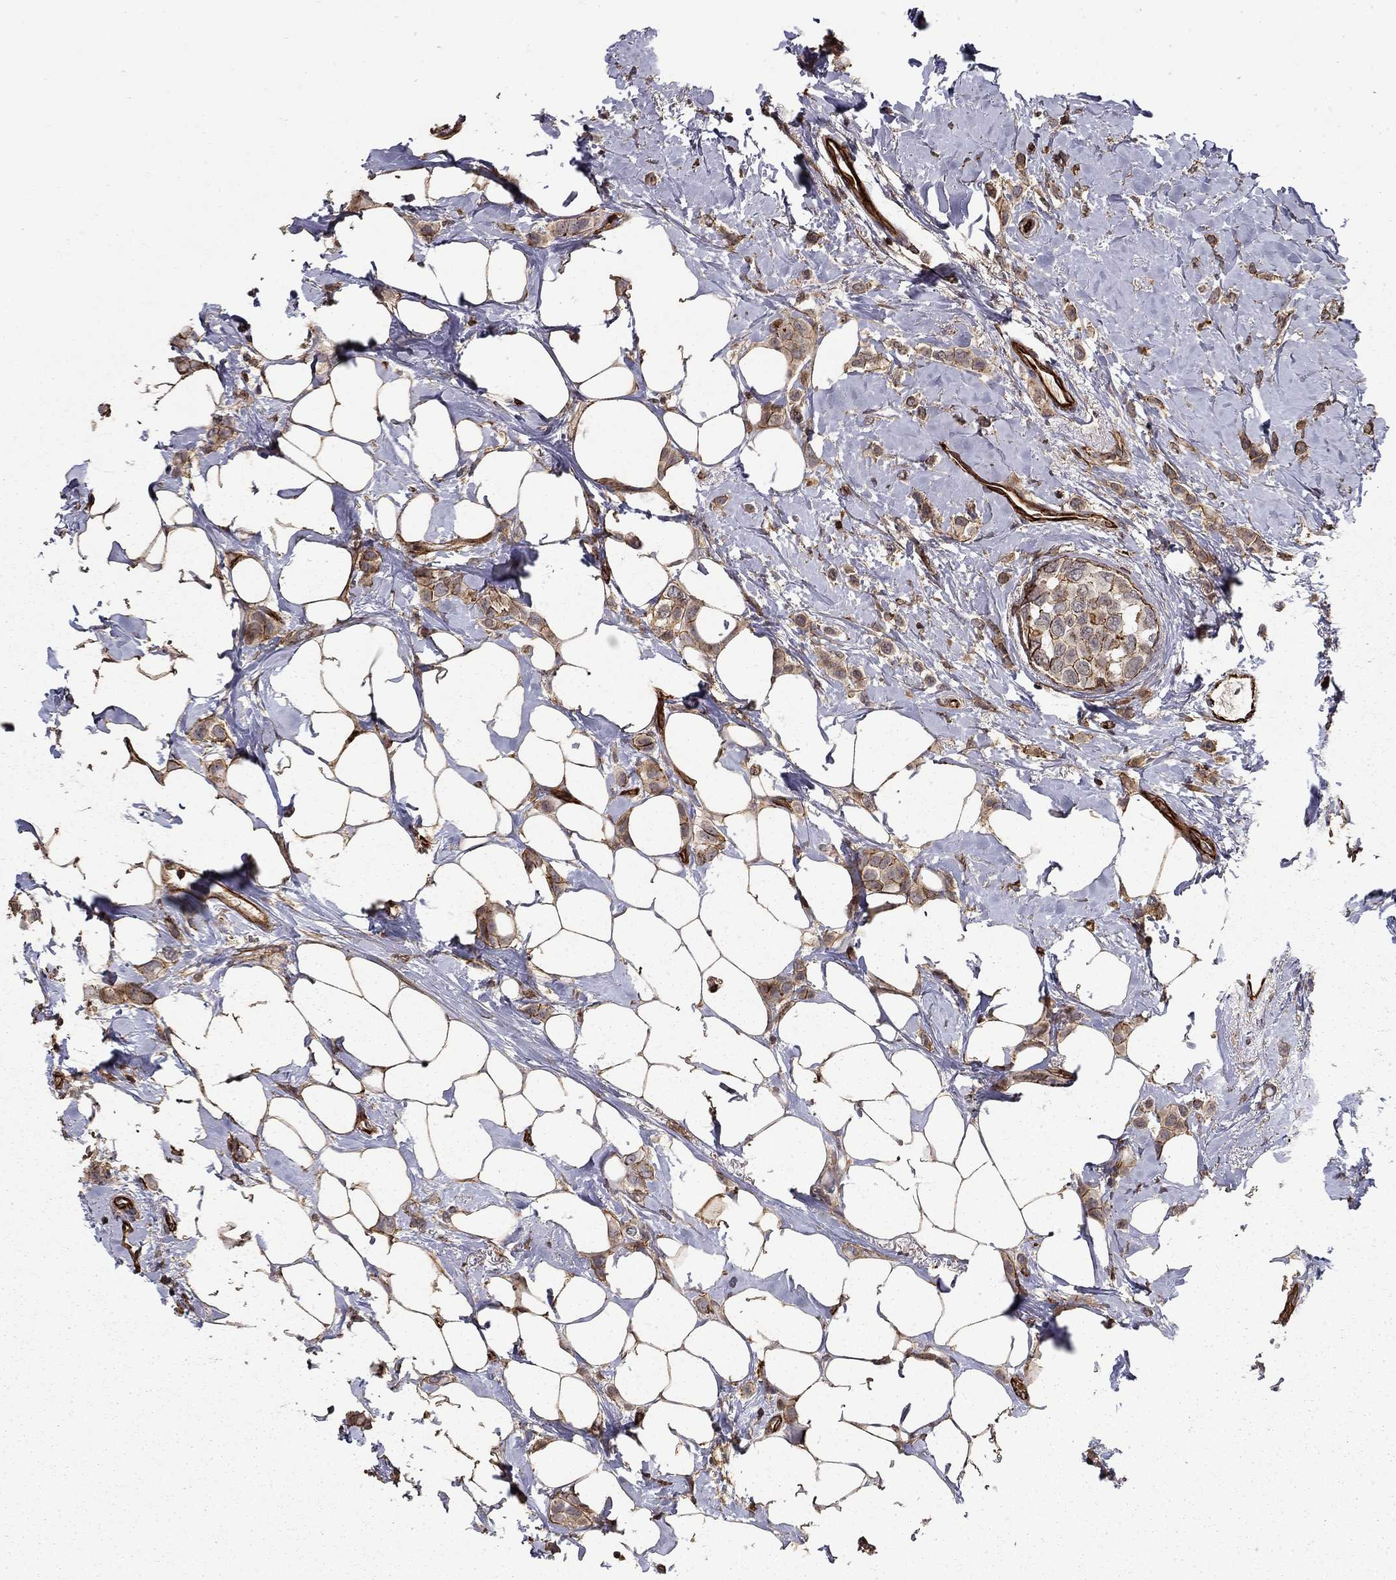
{"staining": {"intensity": "weak", "quantity": "25%-75%", "location": "cytoplasmic/membranous"}, "tissue": "breast cancer", "cell_type": "Tumor cells", "image_type": "cancer", "snomed": [{"axis": "morphology", "description": "Lobular carcinoma"}, {"axis": "topography", "description": "Breast"}], "caption": "Human breast cancer (lobular carcinoma) stained for a protein (brown) displays weak cytoplasmic/membranous positive staining in approximately 25%-75% of tumor cells.", "gene": "ADM", "patient": {"sex": "female", "age": 66}}